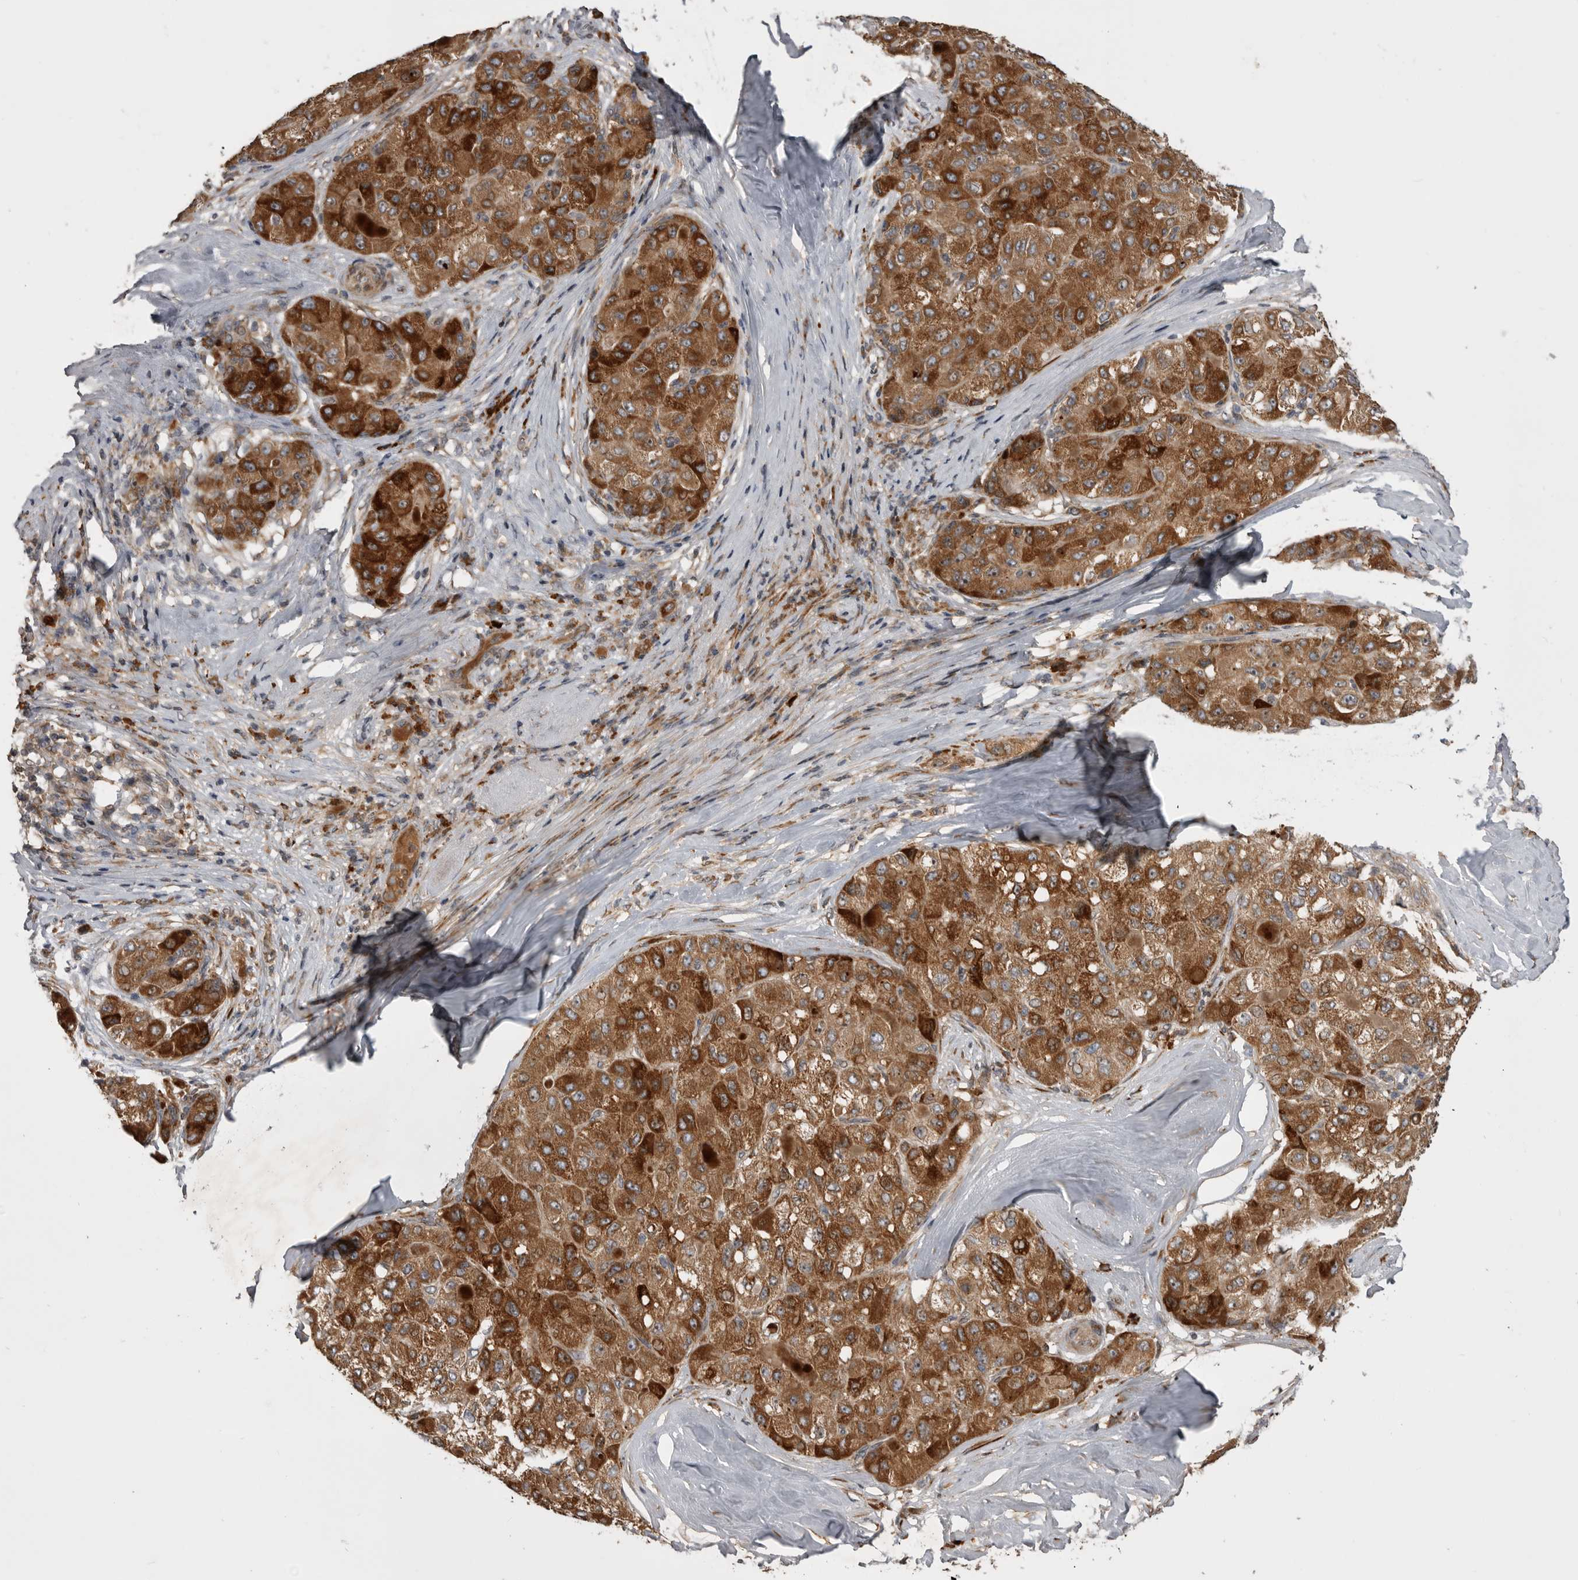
{"staining": {"intensity": "strong", "quantity": ">75%", "location": "cytoplasmic/membranous"}, "tissue": "liver cancer", "cell_type": "Tumor cells", "image_type": "cancer", "snomed": [{"axis": "morphology", "description": "Carcinoma, Hepatocellular, NOS"}, {"axis": "topography", "description": "Liver"}], "caption": "There is high levels of strong cytoplasmic/membranous expression in tumor cells of hepatocellular carcinoma (liver), as demonstrated by immunohistochemical staining (brown color).", "gene": "RAB3GAP2", "patient": {"sex": "male", "age": 80}}